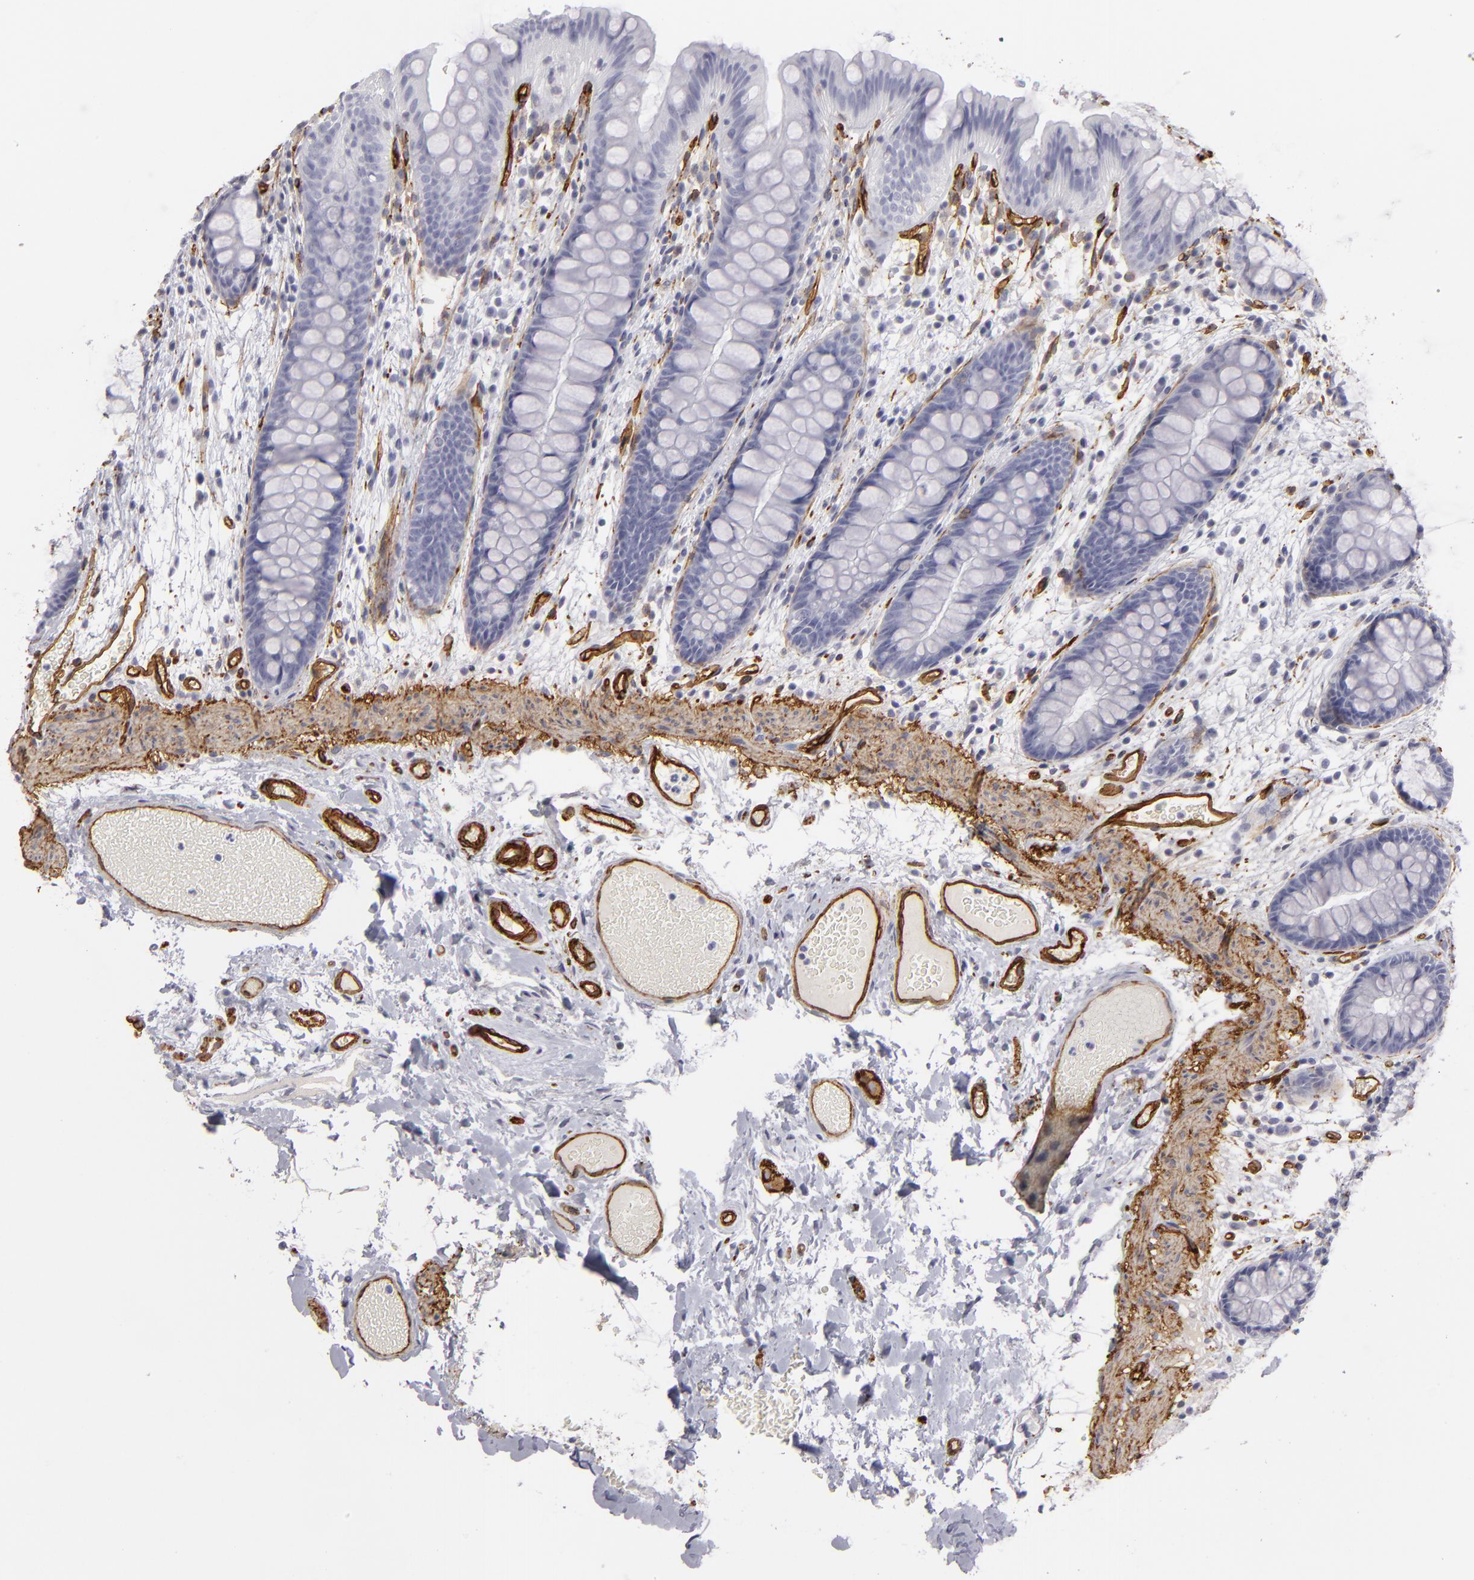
{"staining": {"intensity": "strong", "quantity": ">75%", "location": "cytoplasmic/membranous"}, "tissue": "colon", "cell_type": "Endothelial cells", "image_type": "normal", "snomed": [{"axis": "morphology", "description": "Normal tissue, NOS"}, {"axis": "topography", "description": "Smooth muscle"}, {"axis": "topography", "description": "Colon"}], "caption": "A micrograph showing strong cytoplasmic/membranous expression in about >75% of endothelial cells in unremarkable colon, as visualized by brown immunohistochemical staining.", "gene": "MCAM", "patient": {"sex": "male", "age": 67}}